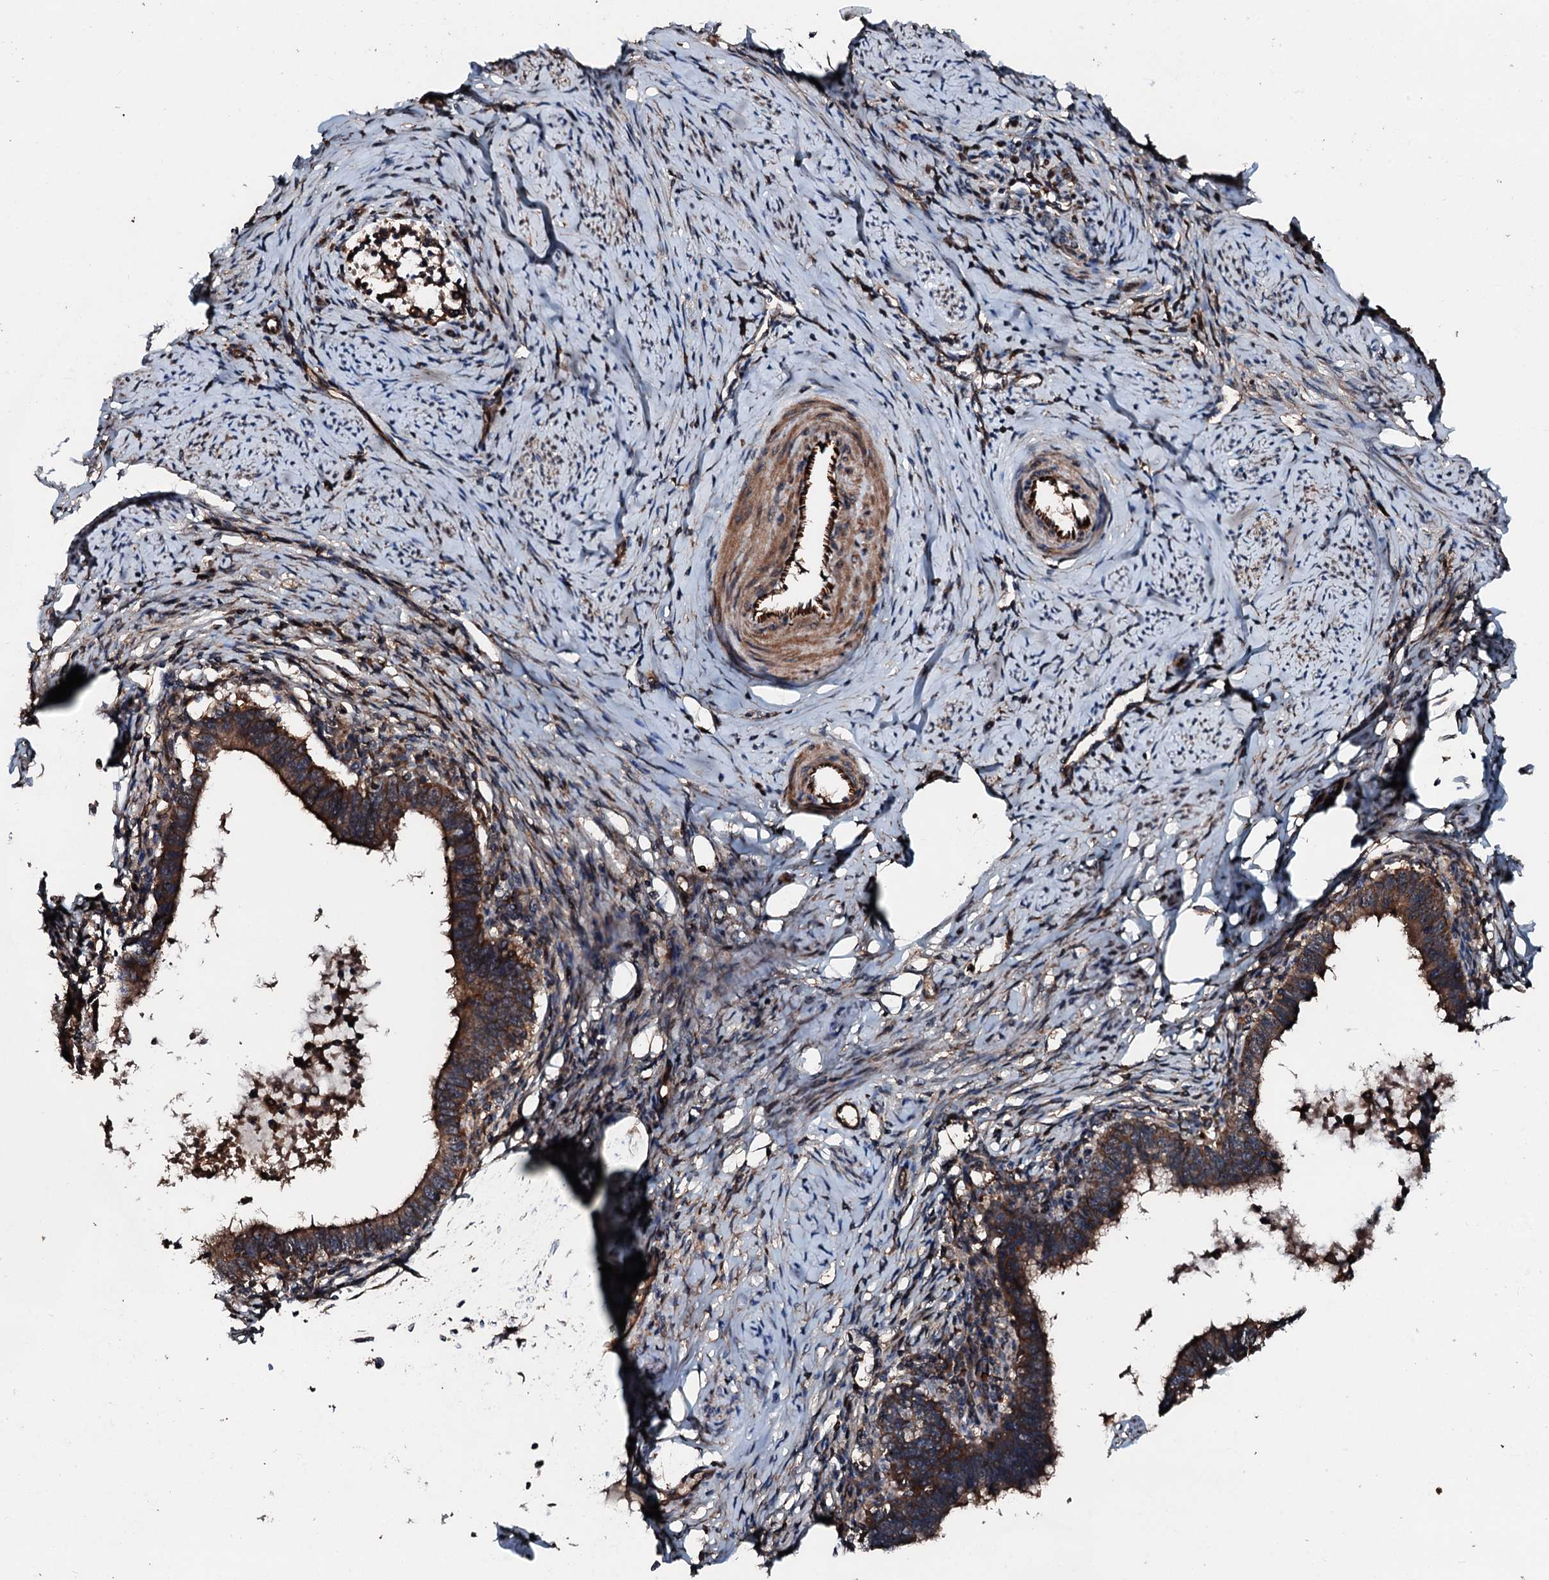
{"staining": {"intensity": "moderate", "quantity": ">75%", "location": "cytoplasmic/membranous"}, "tissue": "cervical cancer", "cell_type": "Tumor cells", "image_type": "cancer", "snomed": [{"axis": "morphology", "description": "Adenocarcinoma, NOS"}, {"axis": "topography", "description": "Cervix"}], "caption": "A photomicrograph showing moderate cytoplasmic/membranous staining in approximately >75% of tumor cells in cervical cancer, as visualized by brown immunohistochemical staining.", "gene": "FGD4", "patient": {"sex": "female", "age": 36}}